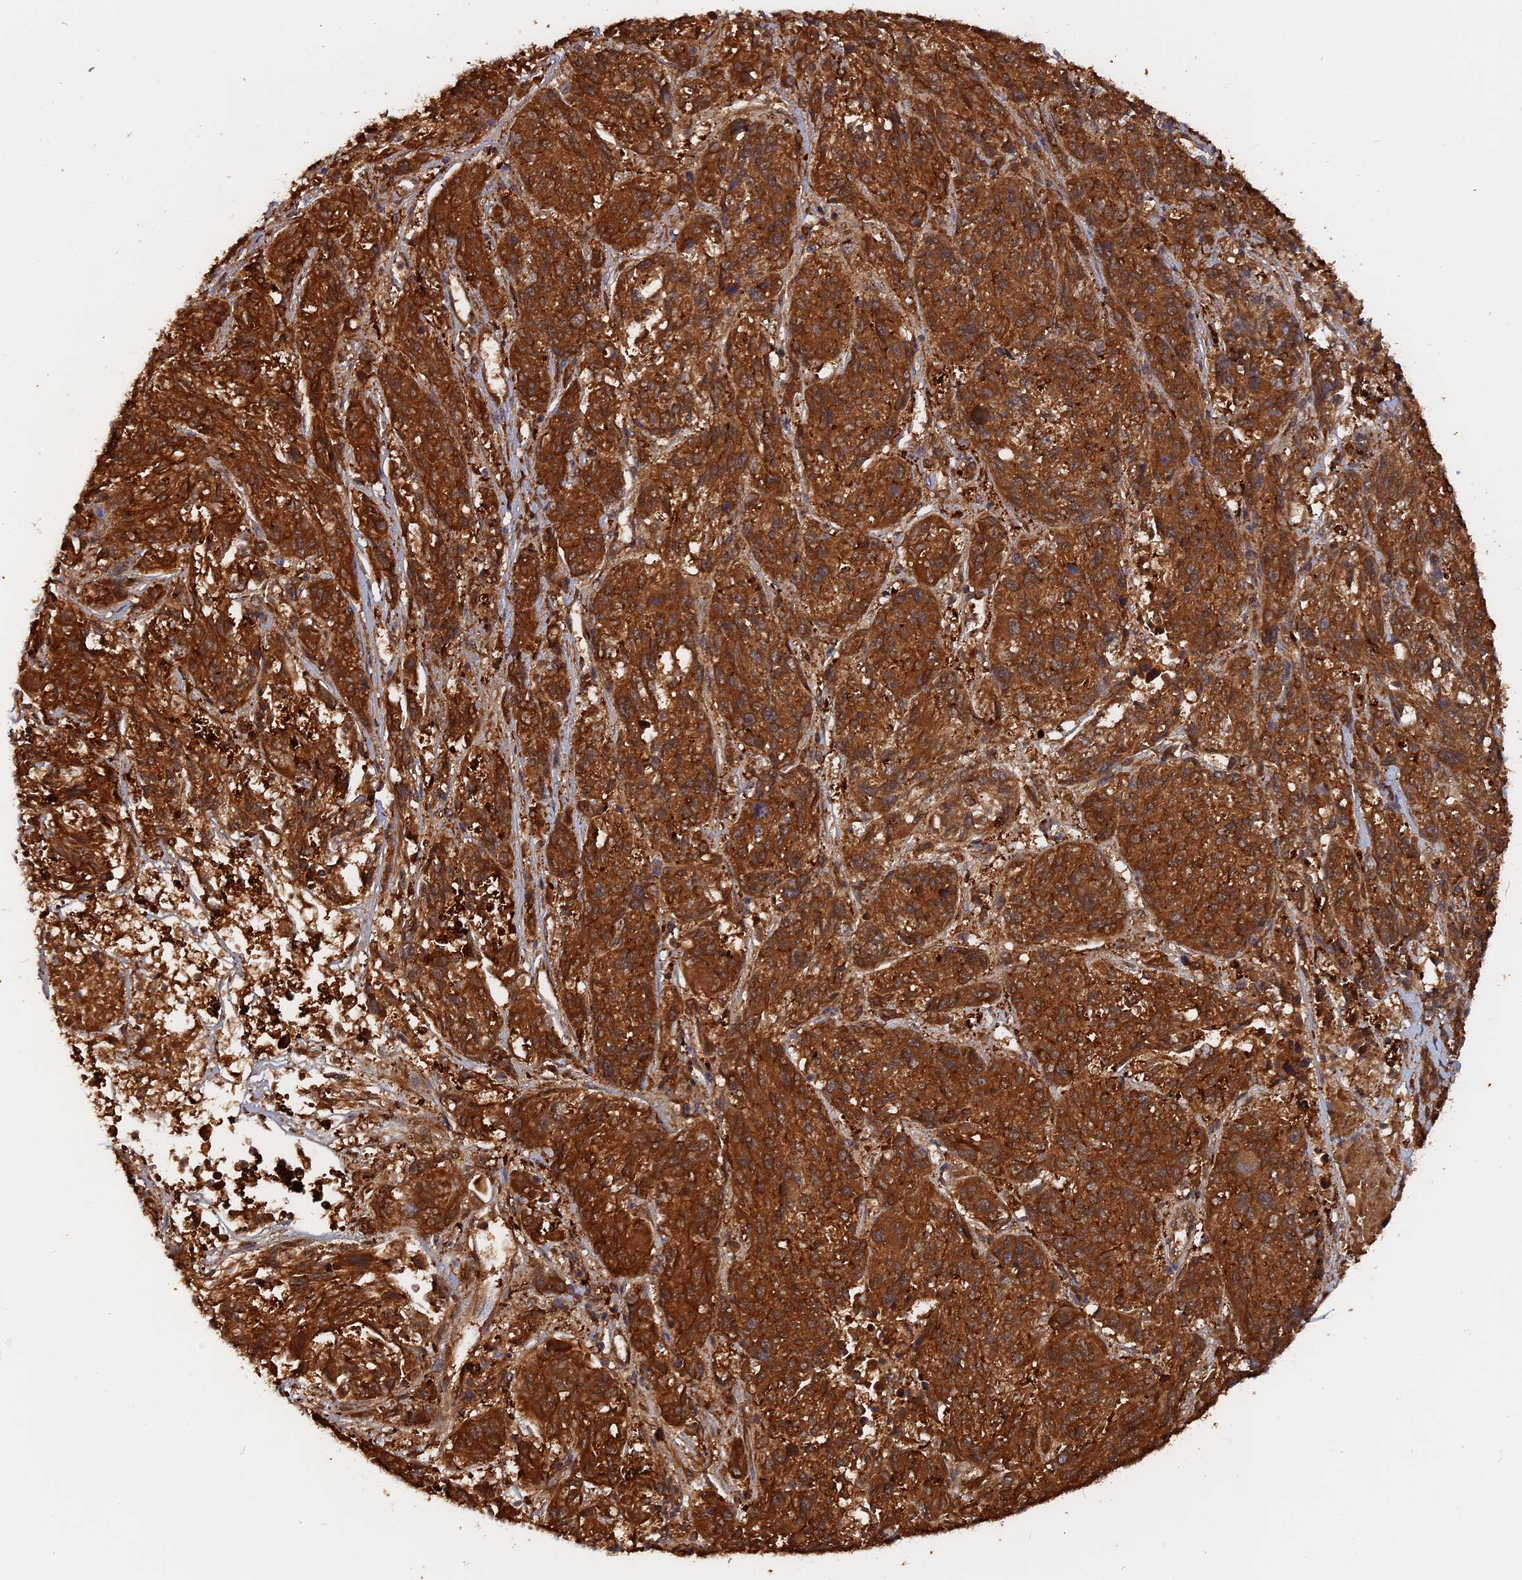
{"staining": {"intensity": "strong", "quantity": ">75%", "location": "cytoplasmic/membranous"}, "tissue": "melanoma", "cell_type": "Tumor cells", "image_type": "cancer", "snomed": [{"axis": "morphology", "description": "Malignant melanoma, NOS"}, {"axis": "topography", "description": "Skin"}], "caption": "Melanoma stained with immunohistochemistry (IHC) demonstrates strong cytoplasmic/membranous positivity in about >75% of tumor cells.", "gene": "BLVRA", "patient": {"sex": "male", "age": 53}}